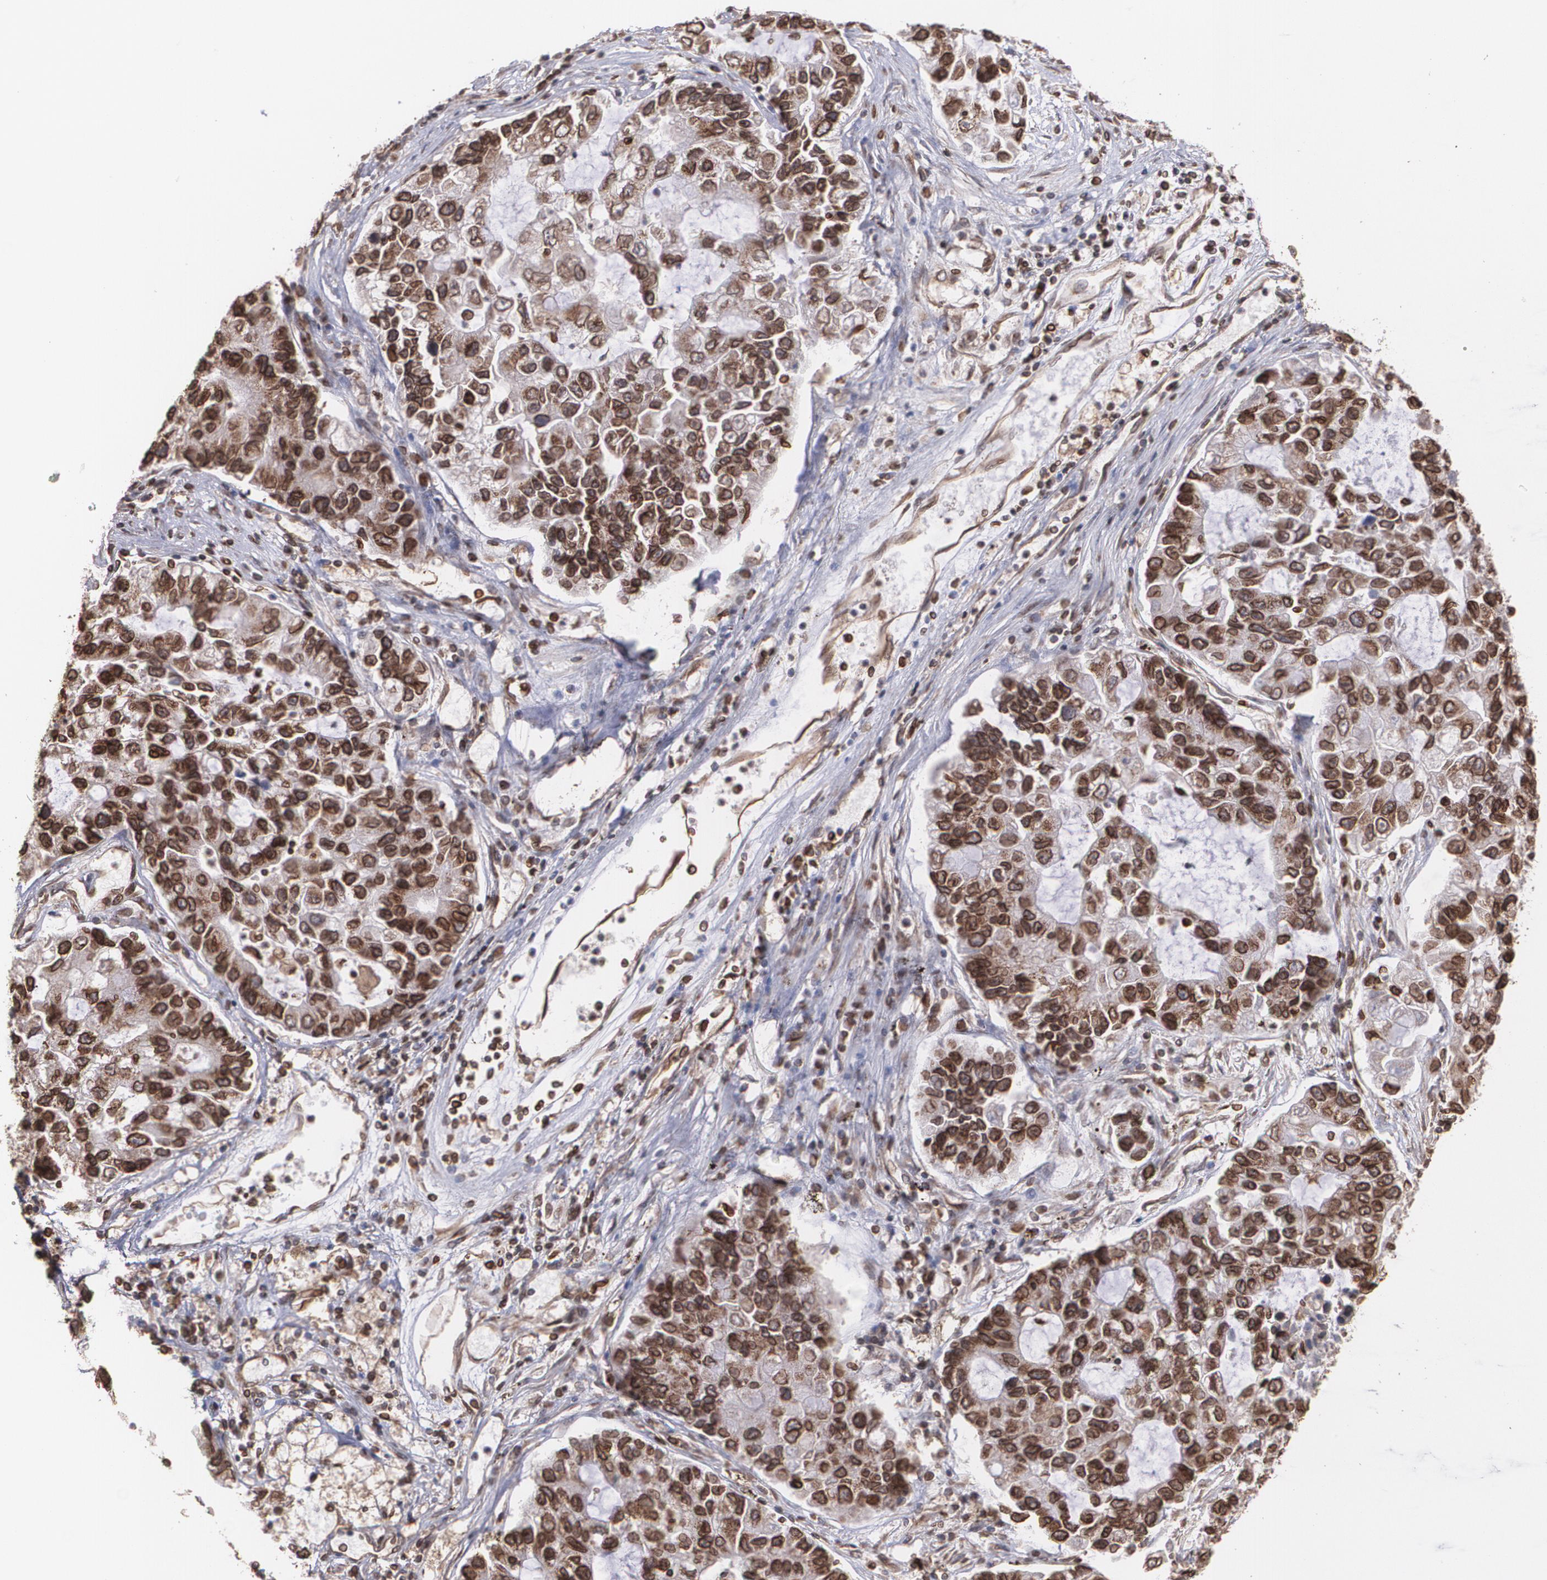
{"staining": {"intensity": "moderate", "quantity": ">75%", "location": "cytoplasmic/membranous"}, "tissue": "lung cancer", "cell_type": "Tumor cells", "image_type": "cancer", "snomed": [{"axis": "morphology", "description": "Adenocarcinoma, NOS"}, {"axis": "topography", "description": "Lung"}], "caption": "Moderate cytoplasmic/membranous expression for a protein is identified in about >75% of tumor cells of lung adenocarcinoma using immunohistochemistry (IHC).", "gene": "TRIP11", "patient": {"sex": "female", "age": 51}}